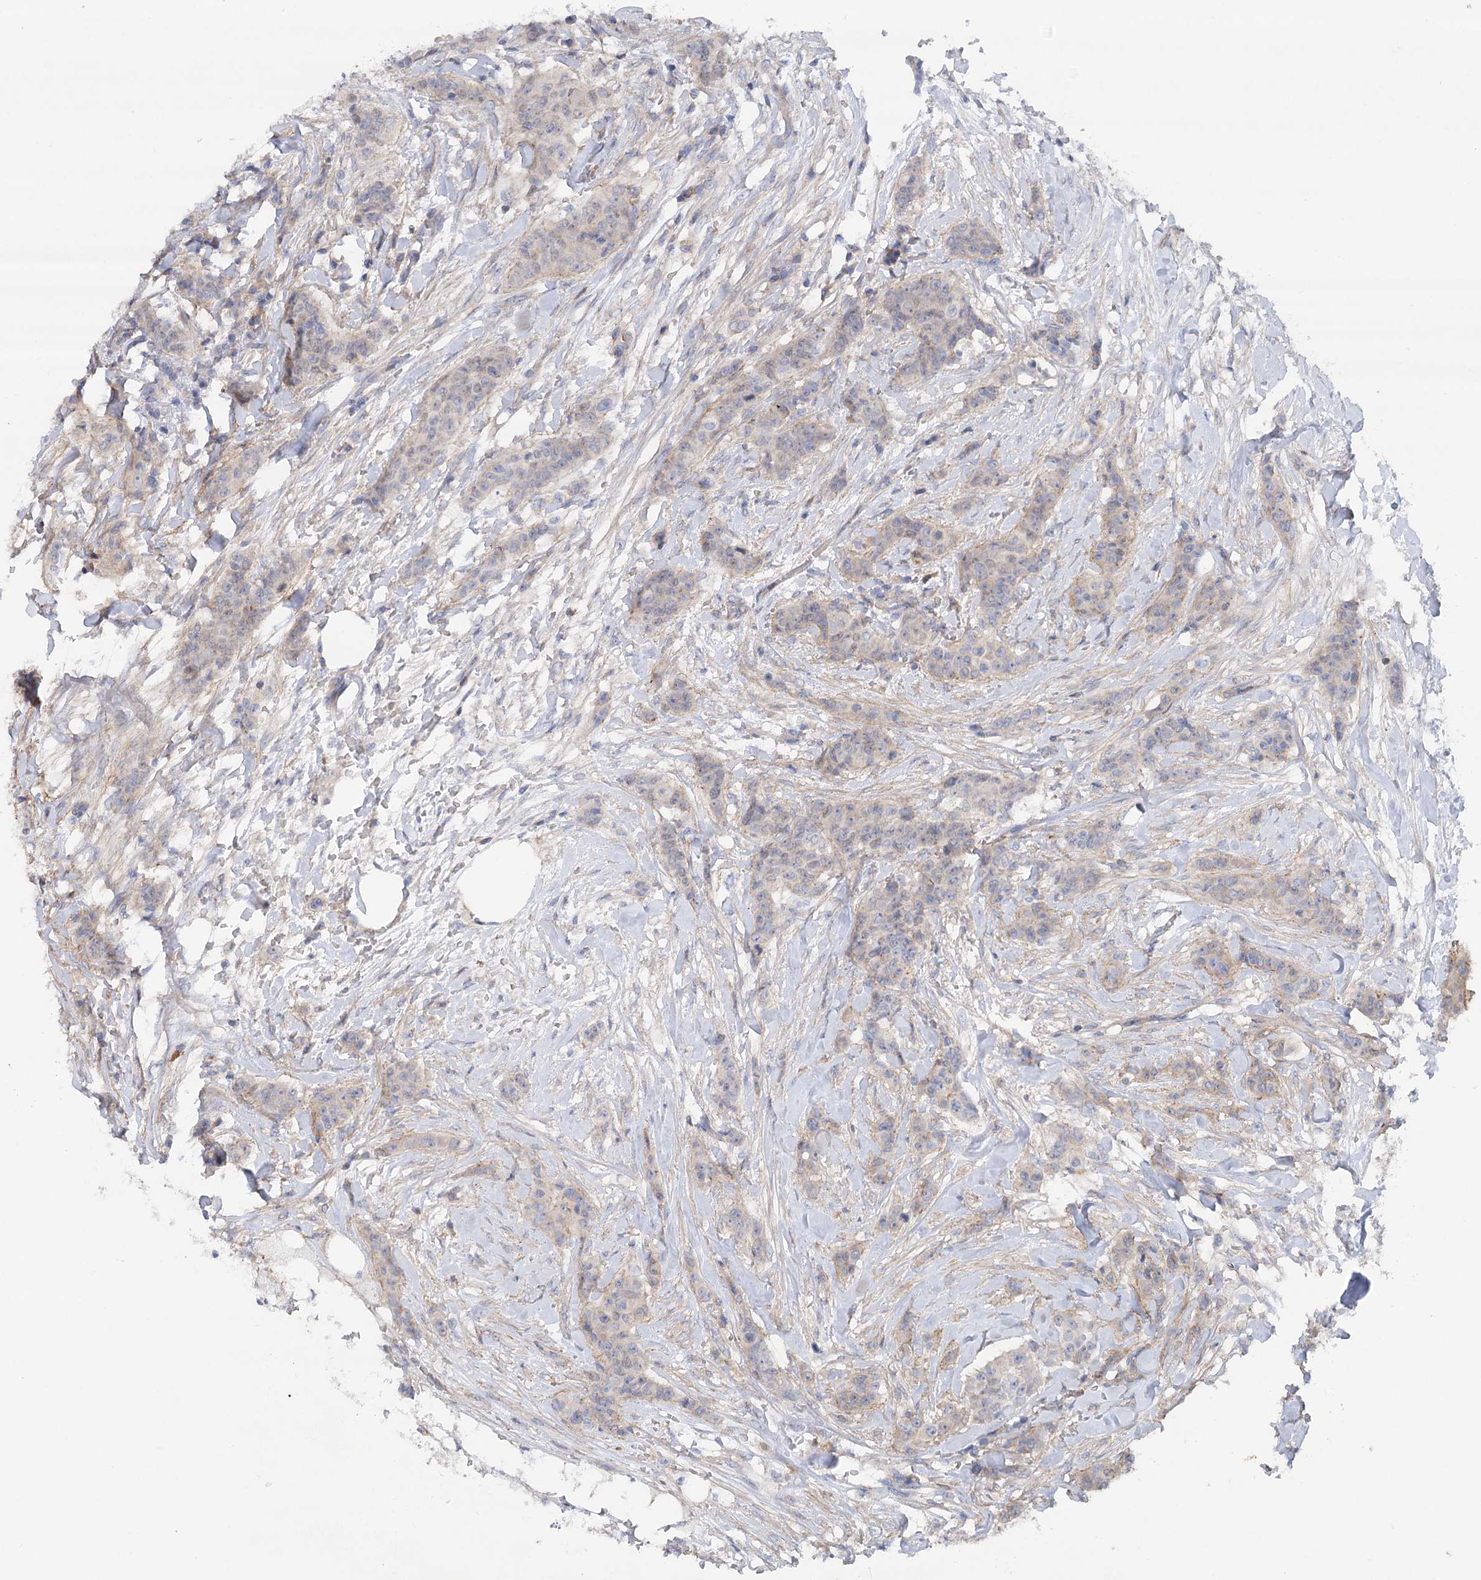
{"staining": {"intensity": "negative", "quantity": "none", "location": "none"}, "tissue": "breast cancer", "cell_type": "Tumor cells", "image_type": "cancer", "snomed": [{"axis": "morphology", "description": "Duct carcinoma"}, {"axis": "topography", "description": "Breast"}], "caption": "Immunohistochemistry (IHC) histopathology image of neoplastic tissue: breast cancer stained with DAB displays no significant protein expression in tumor cells.", "gene": "LARP1B", "patient": {"sex": "female", "age": 40}}